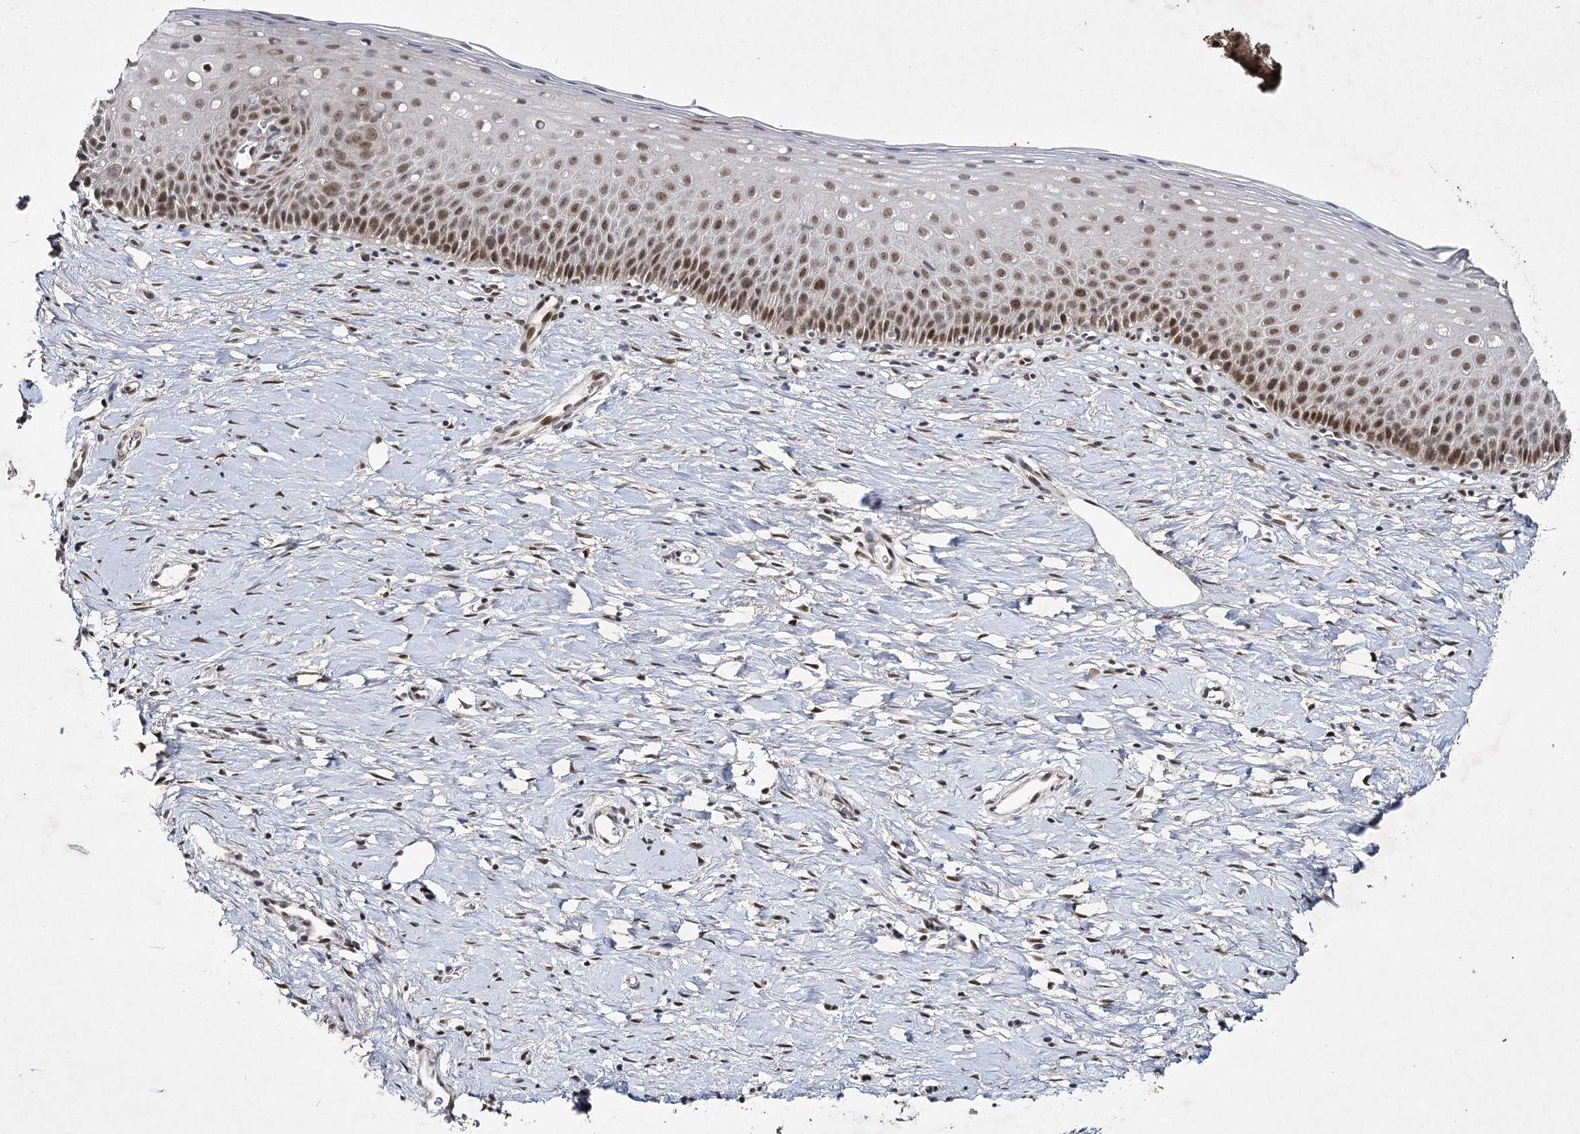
{"staining": {"intensity": "moderate", "quantity": ">75%", "location": "nuclear"}, "tissue": "cervix", "cell_type": "Glandular cells", "image_type": "normal", "snomed": [{"axis": "morphology", "description": "Normal tissue, NOS"}, {"axis": "topography", "description": "Cervix"}], "caption": "Protein staining of benign cervix reveals moderate nuclear staining in about >75% of glandular cells. Immunohistochemistry (ihc) stains the protein in brown and the nuclei are stained blue.", "gene": "DCUN1D4", "patient": {"sex": "female", "age": 57}}